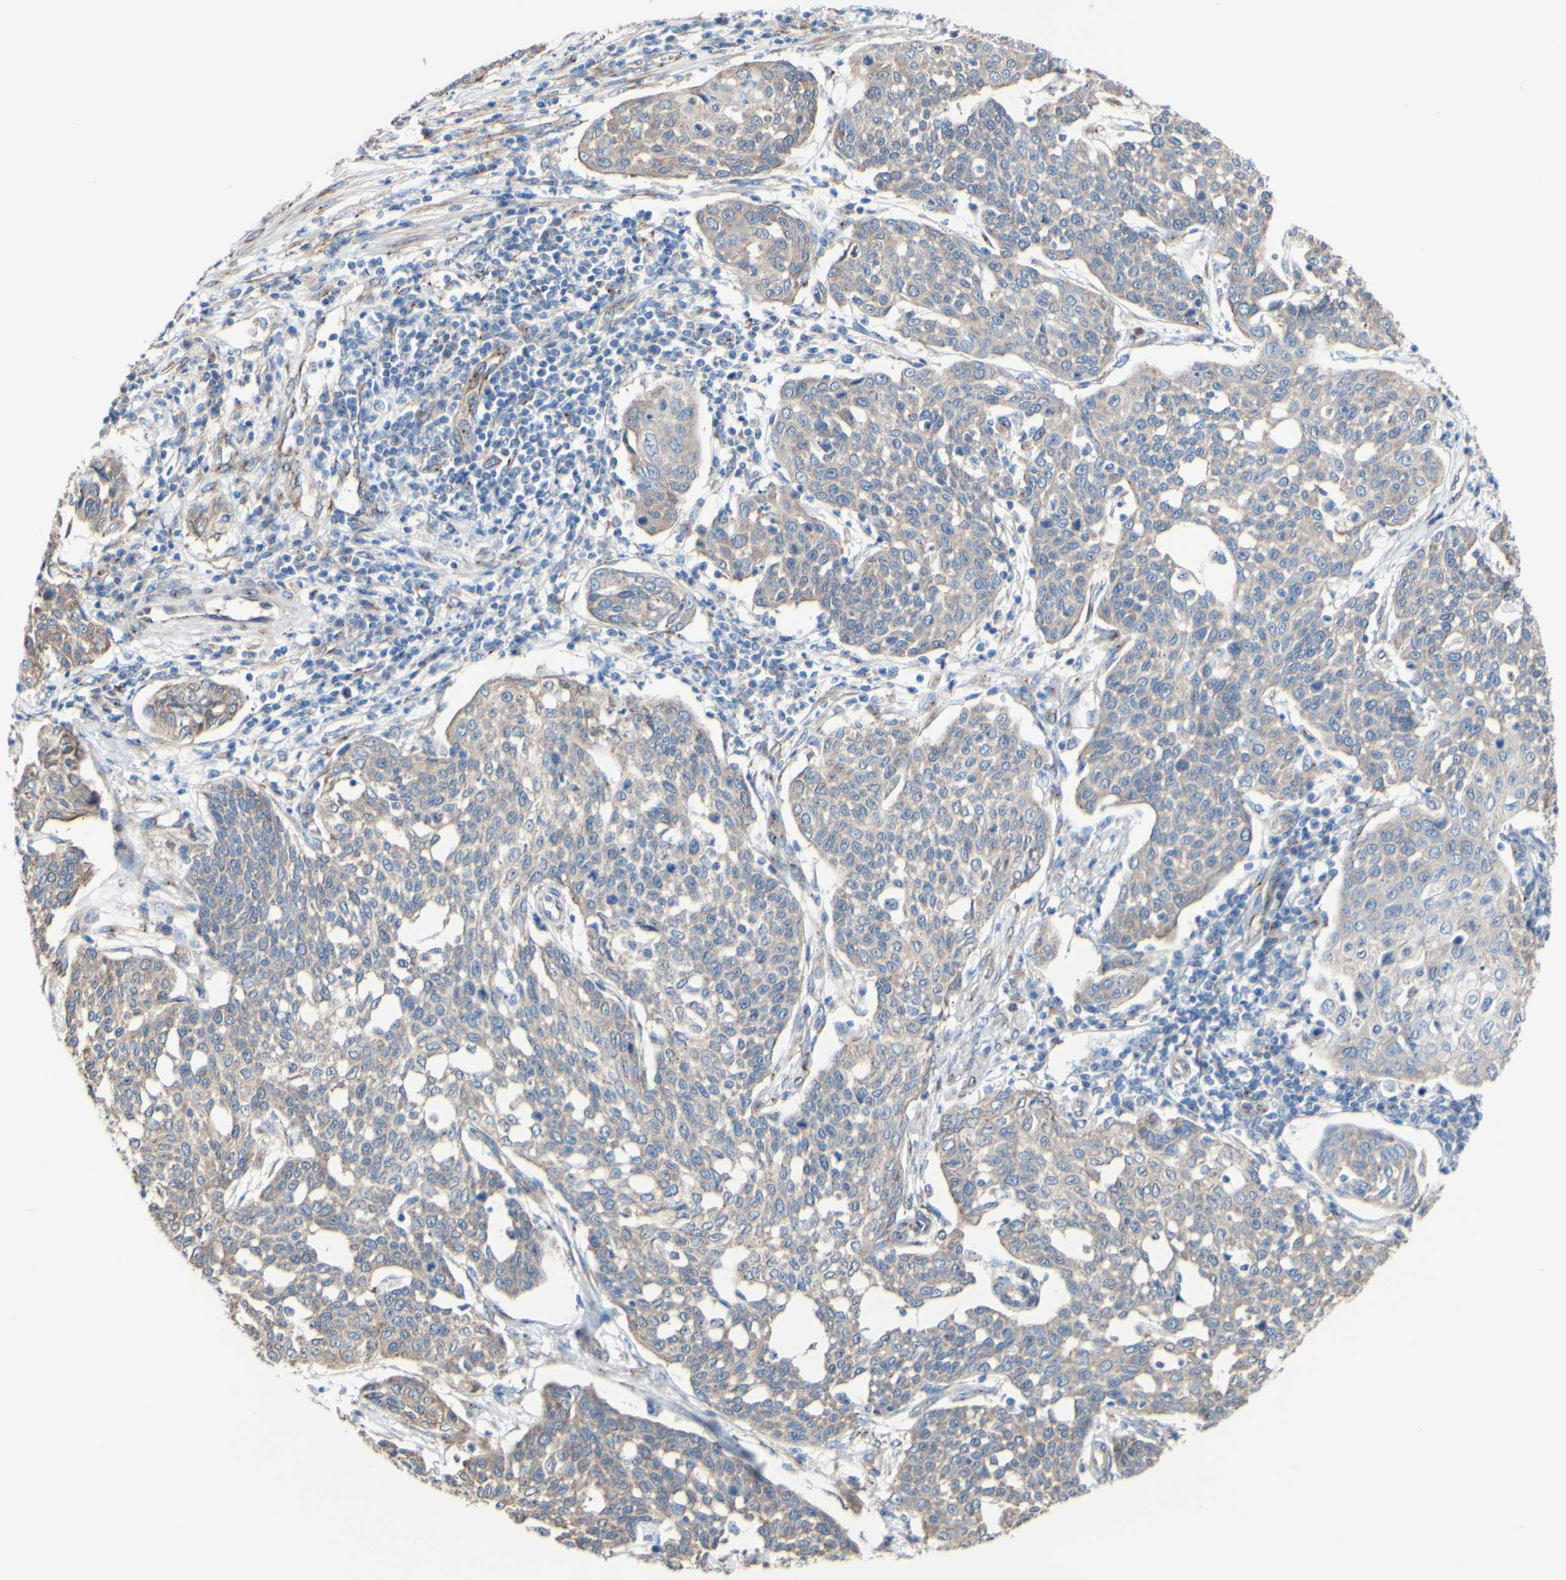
{"staining": {"intensity": "weak", "quantity": ">75%", "location": "cytoplasmic/membranous"}, "tissue": "cervical cancer", "cell_type": "Tumor cells", "image_type": "cancer", "snomed": [{"axis": "morphology", "description": "Squamous cell carcinoma, NOS"}, {"axis": "topography", "description": "Cervix"}], "caption": "A brown stain highlights weak cytoplasmic/membranous positivity of a protein in squamous cell carcinoma (cervical) tumor cells.", "gene": "LRIG3", "patient": {"sex": "female", "age": 34}}